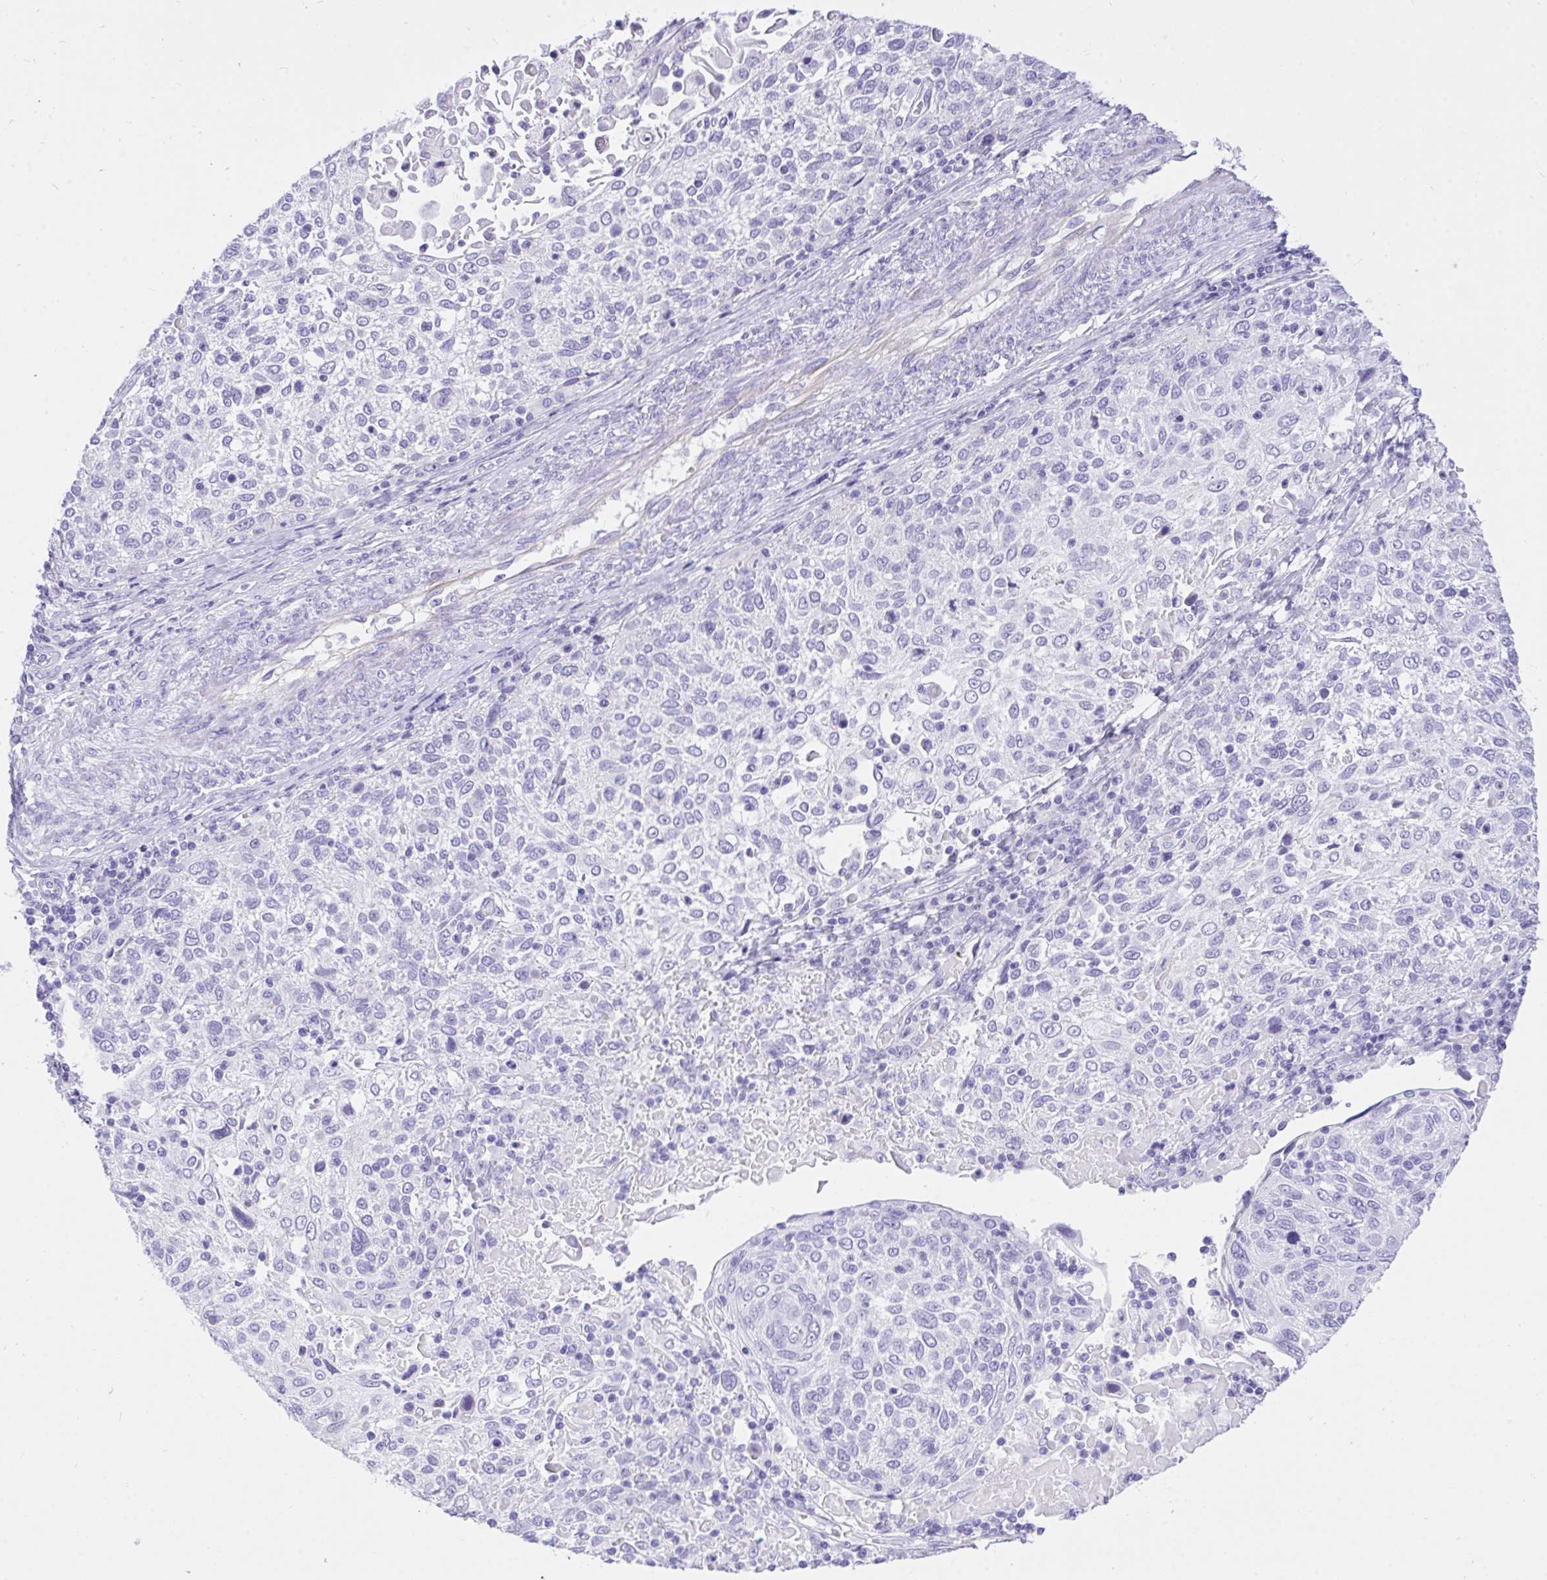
{"staining": {"intensity": "negative", "quantity": "none", "location": "none"}, "tissue": "cervical cancer", "cell_type": "Tumor cells", "image_type": "cancer", "snomed": [{"axis": "morphology", "description": "Squamous cell carcinoma, NOS"}, {"axis": "topography", "description": "Cervix"}], "caption": "High magnification brightfield microscopy of cervical cancer stained with DAB (3,3'-diaminobenzidine) (brown) and counterstained with hematoxylin (blue): tumor cells show no significant staining.", "gene": "TLN2", "patient": {"sex": "female", "age": 61}}